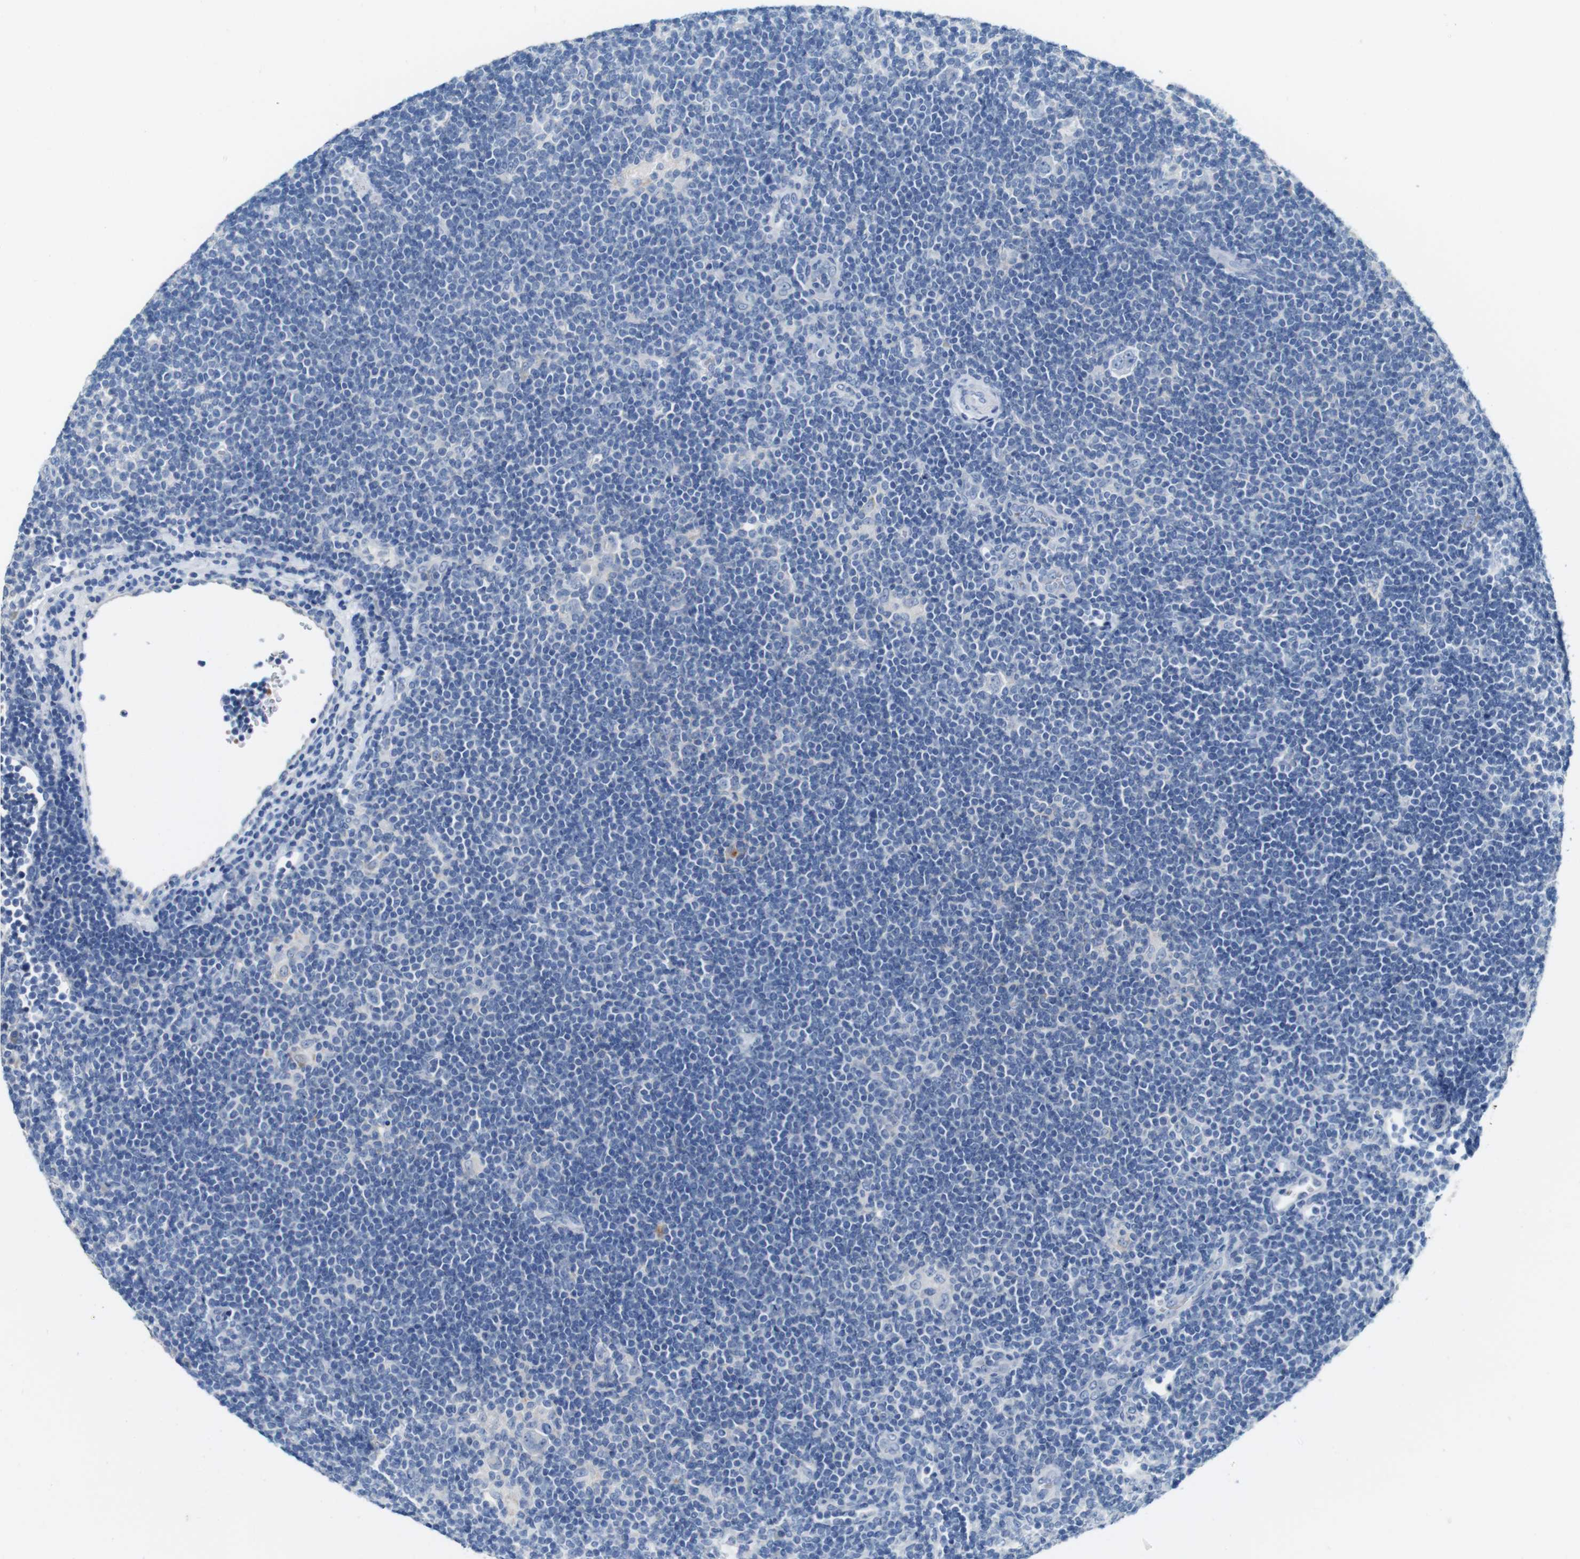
{"staining": {"intensity": "negative", "quantity": "none", "location": "none"}, "tissue": "lymphoma", "cell_type": "Tumor cells", "image_type": "cancer", "snomed": [{"axis": "morphology", "description": "Hodgkin's disease, NOS"}, {"axis": "topography", "description": "Lymph node"}], "caption": "High power microscopy micrograph of an immunohistochemistry (IHC) image of lymphoma, revealing no significant staining in tumor cells.", "gene": "IGSF8", "patient": {"sex": "female", "age": 57}}